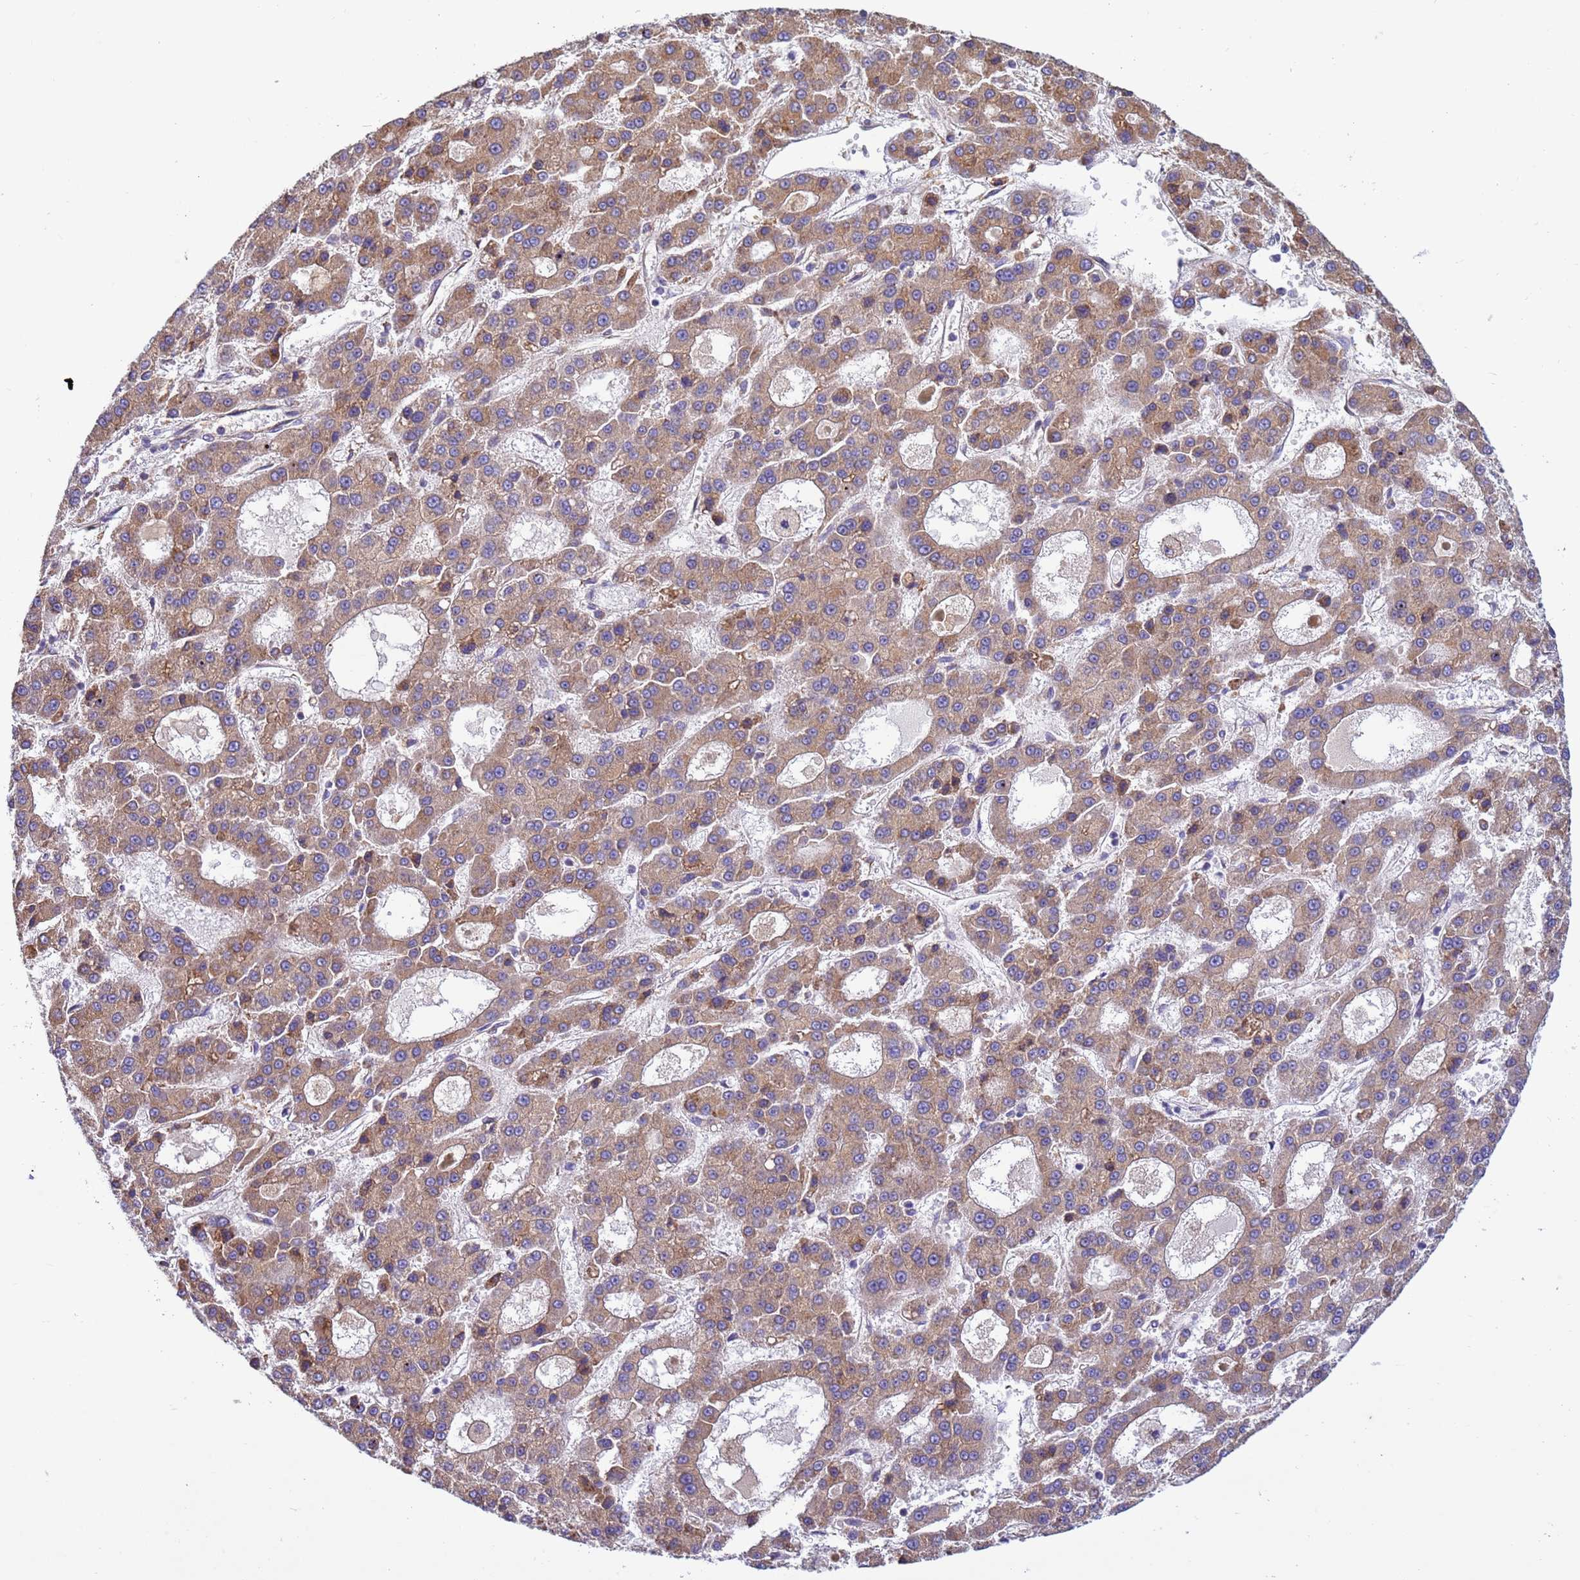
{"staining": {"intensity": "moderate", "quantity": ">75%", "location": "cytoplasmic/membranous"}, "tissue": "liver cancer", "cell_type": "Tumor cells", "image_type": "cancer", "snomed": [{"axis": "morphology", "description": "Carcinoma, Hepatocellular, NOS"}, {"axis": "topography", "description": "Liver"}], "caption": "Immunohistochemistry micrograph of neoplastic tissue: hepatocellular carcinoma (liver) stained using IHC demonstrates medium levels of moderate protein expression localized specifically in the cytoplasmic/membranous of tumor cells, appearing as a cytoplasmic/membranous brown color.", "gene": "THAP5", "patient": {"sex": "male", "age": 70}}